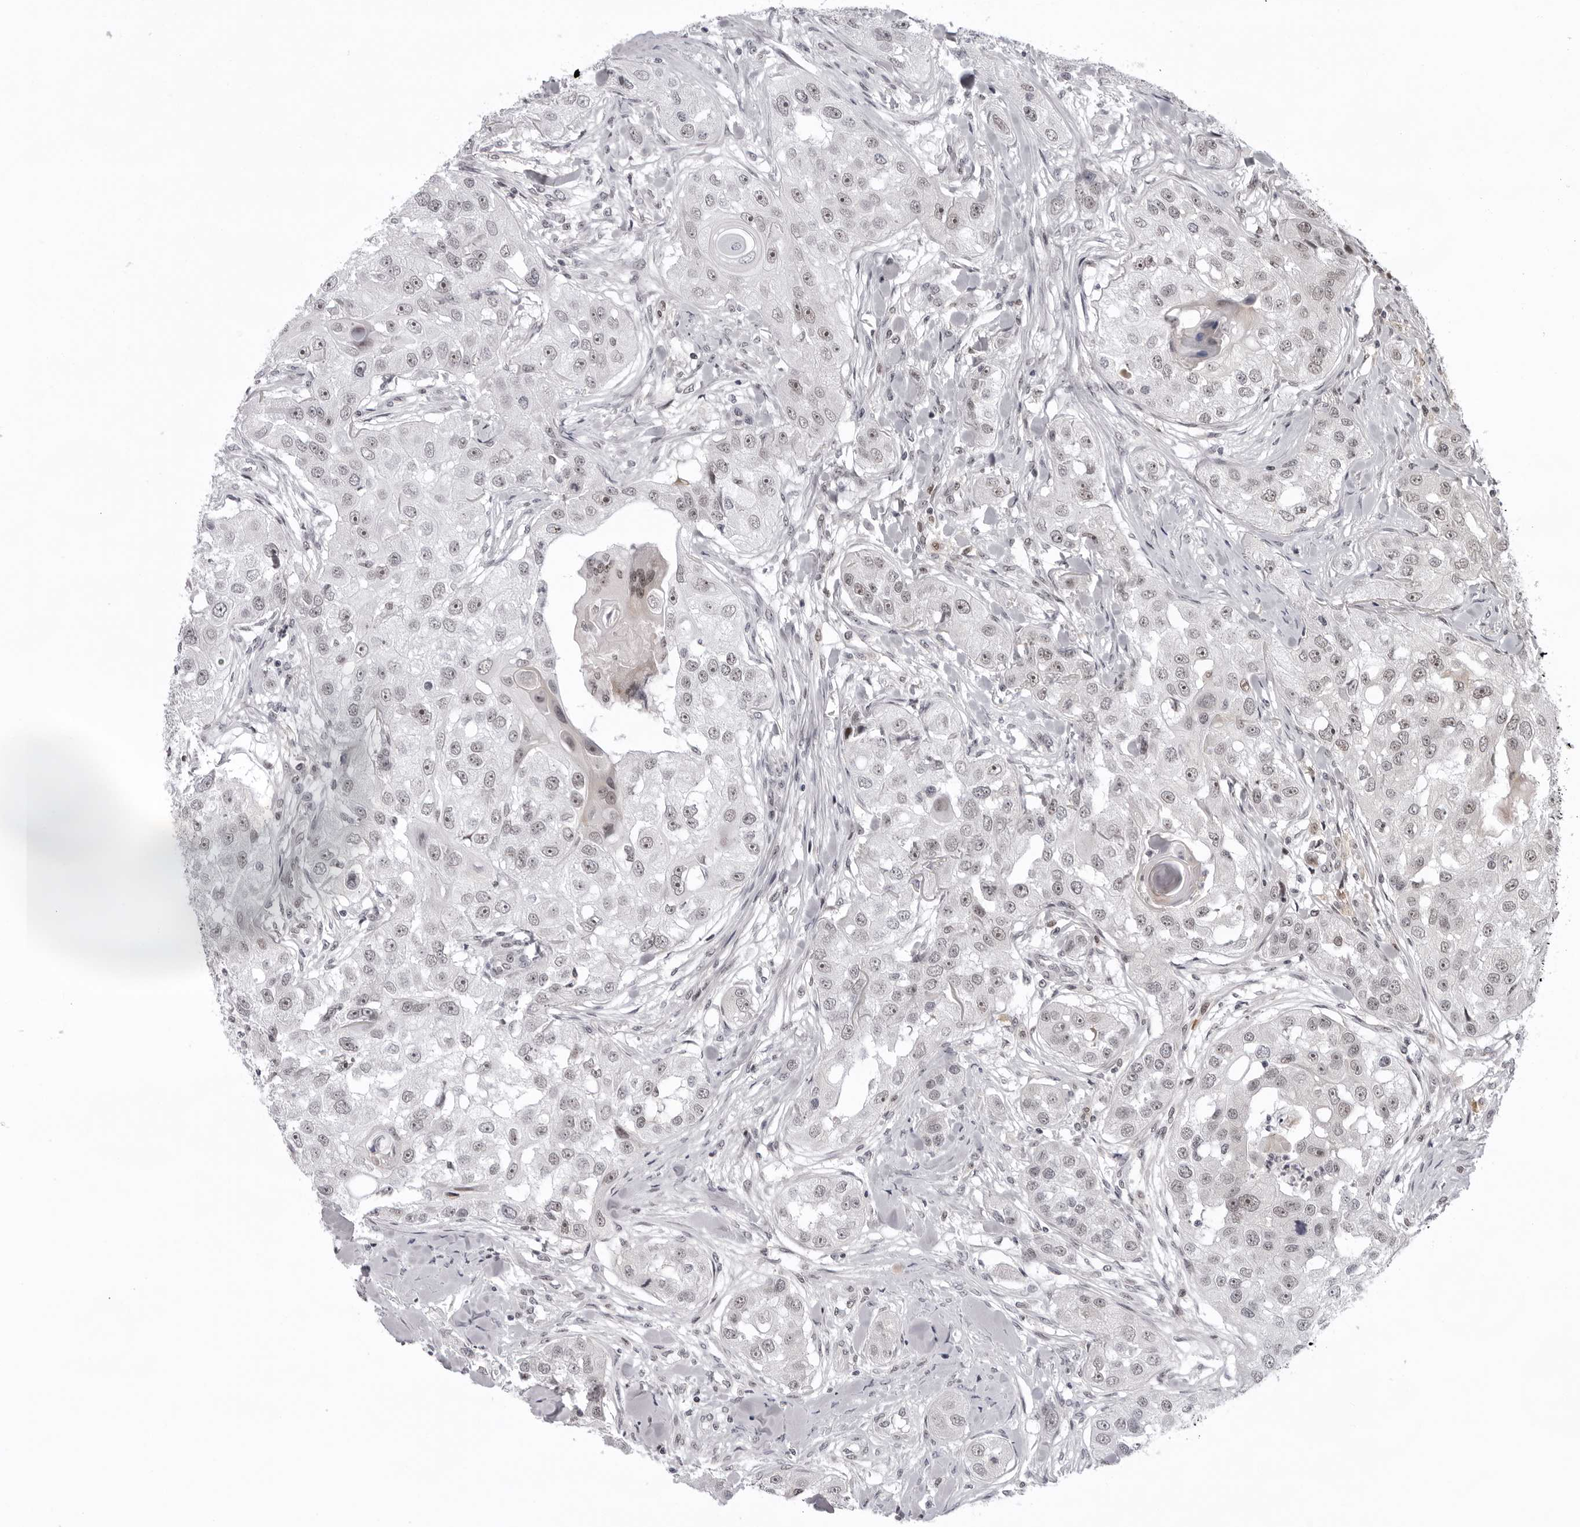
{"staining": {"intensity": "weak", "quantity": "25%-75%", "location": "nuclear"}, "tissue": "head and neck cancer", "cell_type": "Tumor cells", "image_type": "cancer", "snomed": [{"axis": "morphology", "description": "Normal tissue, NOS"}, {"axis": "morphology", "description": "Squamous cell carcinoma, NOS"}, {"axis": "topography", "description": "Skeletal muscle"}, {"axis": "topography", "description": "Head-Neck"}], "caption": "A high-resolution micrograph shows IHC staining of head and neck cancer (squamous cell carcinoma), which reveals weak nuclear staining in approximately 25%-75% of tumor cells.", "gene": "EXOSC10", "patient": {"sex": "male", "age": 51}}